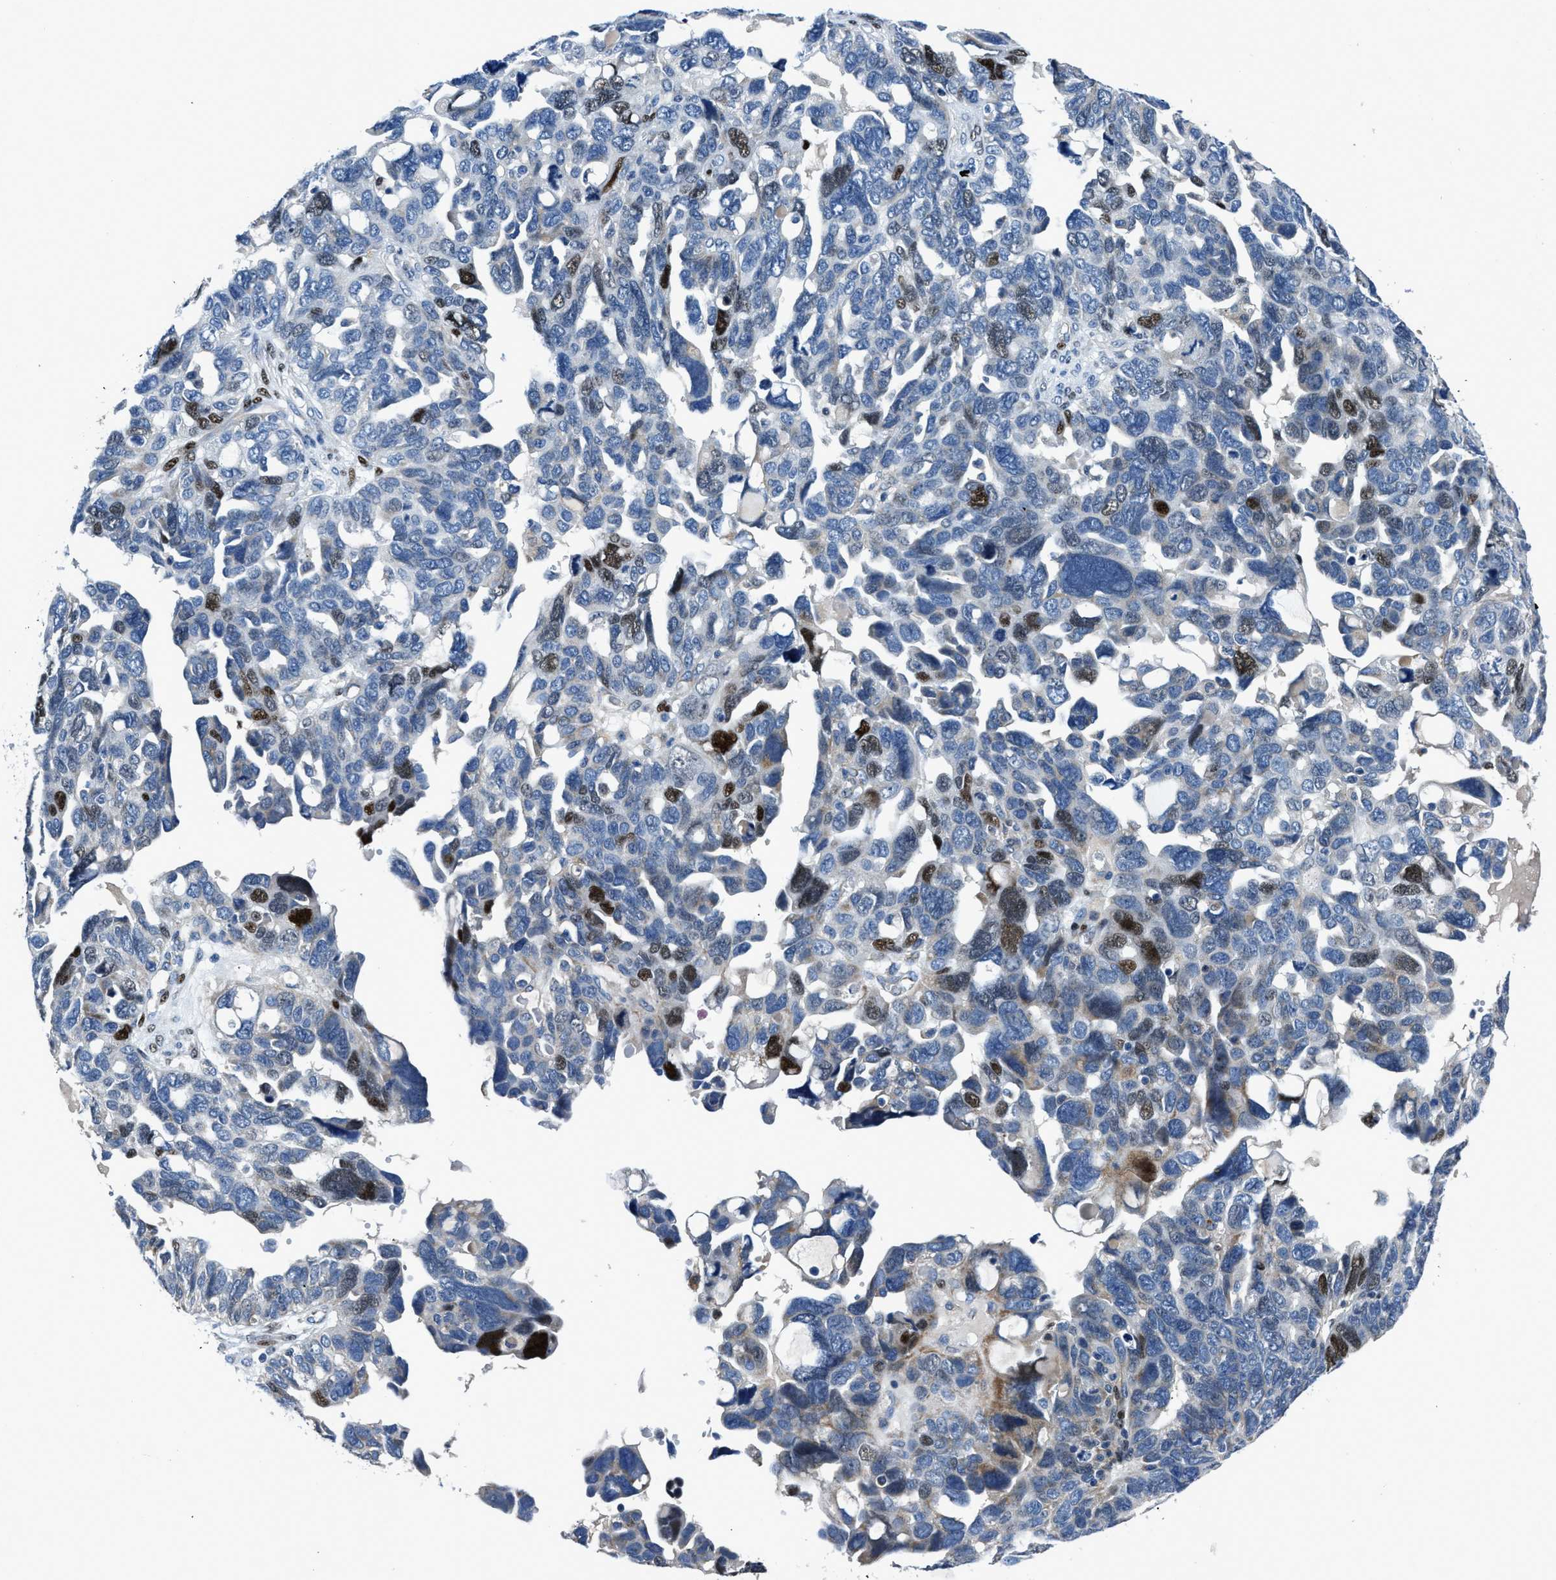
{"staining": {"intensity": "strong", "quantity": "<25%", "location": "nuclear"}, "tissue": "ovarian cancer", "cell_type": "Tumor cells", "image_type": "cancer", "snomed": [{"axis": "morphology", "description": "Cystadenocarcinoma, serous, NOS"}, {"axis": "topography", "description": "Ovary"}], "caption": "Strong nuclear expression for a protein is appreciated in about <25% of tumor cells of serous cystadenocarcinoma (ovarian) using IHC.", "gene": "EGR1", "patient": {"sex": "female", "age": 79}}